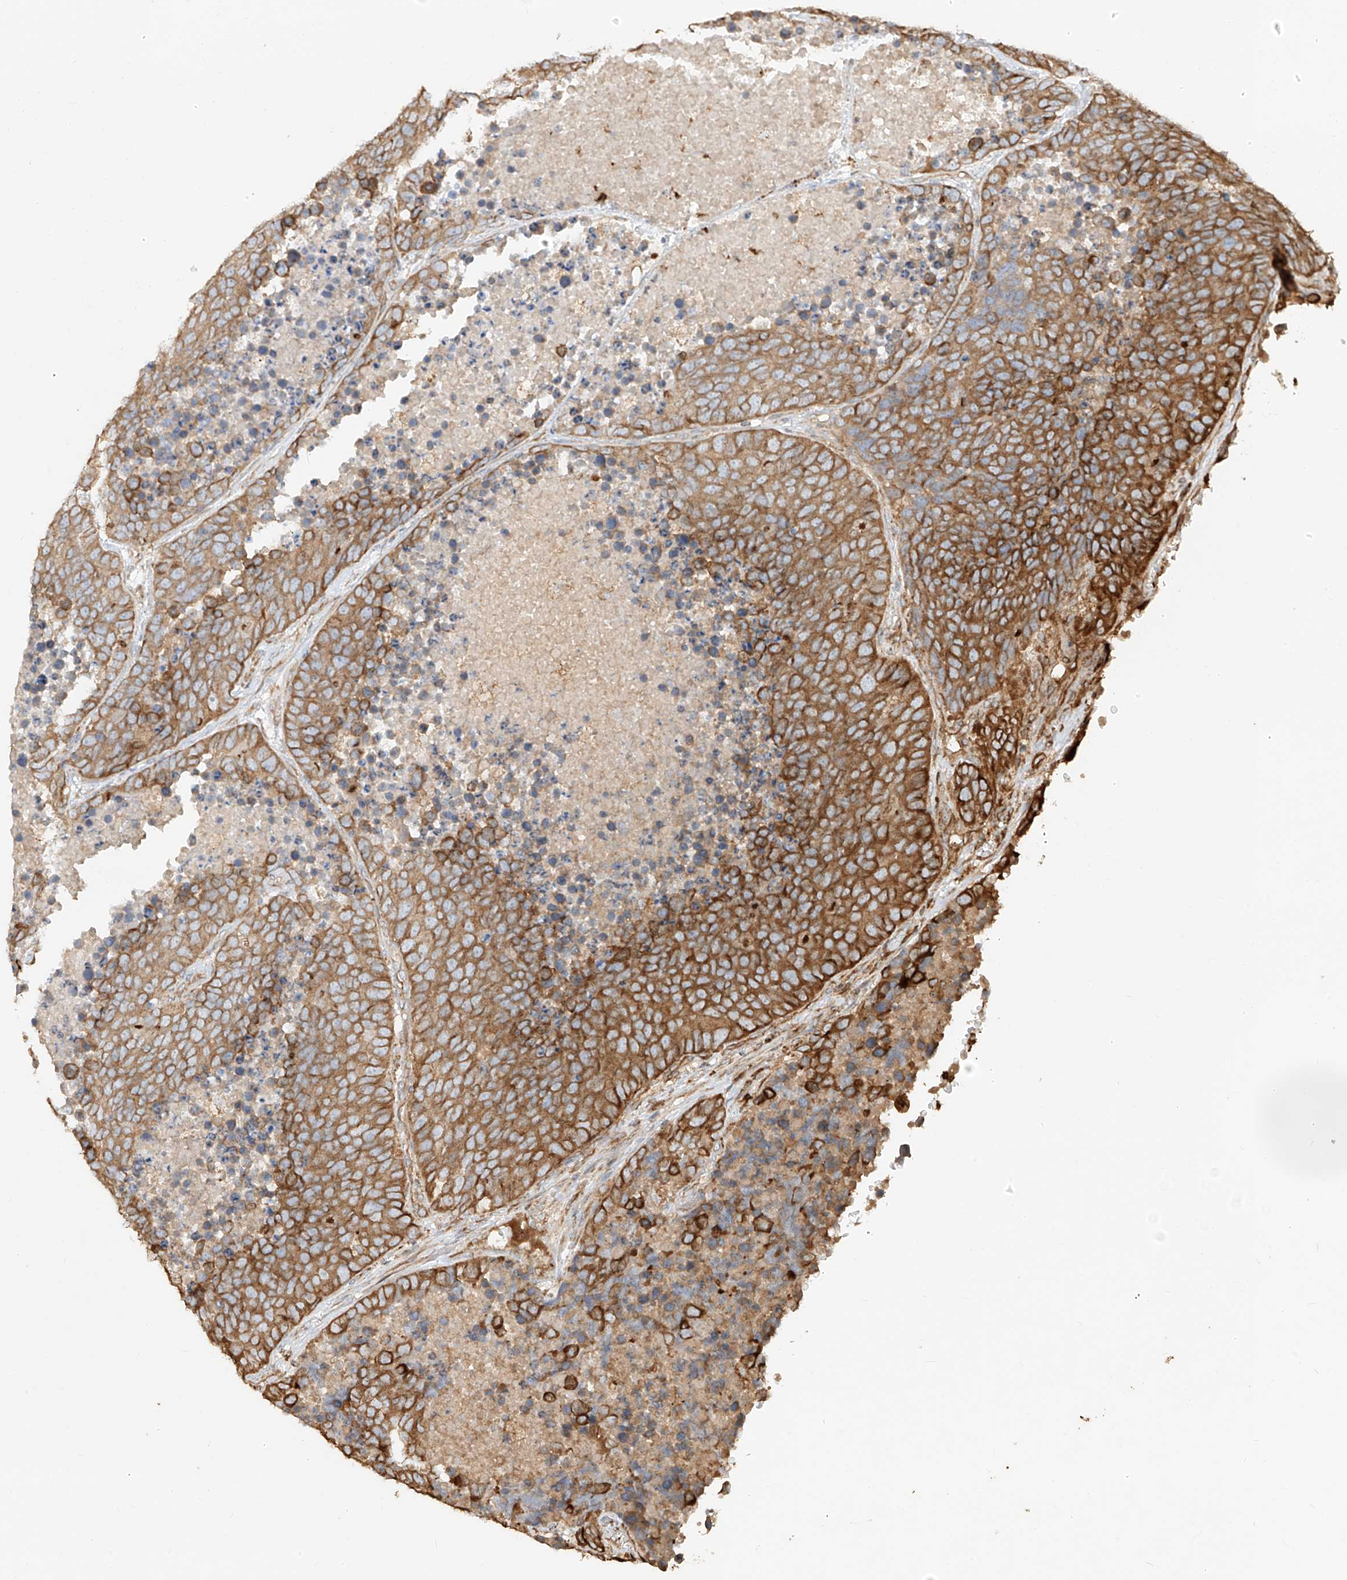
{"staining": {"intensity": "moderate", "quantity": ">75%", "location": "cytoplasmic/membranous"}, "tissue": "carcinoid", "cell_type": "Tumor cells", "image_type": "cancer", "snomed": [{"axis": "morphology", "description": "Carcinoid, malignant, NOS"}, {"axis": "topography", "description": "Lung"}], "caption": "IHC histopathology image of carcinoid stained for a protein (brown), which reveals medium levels of moderate cytoplasmic/membranous expression in about >75% of tumor cells.", "gene": "EFNB1", "patient": {"sex": "male", "age": 60}}